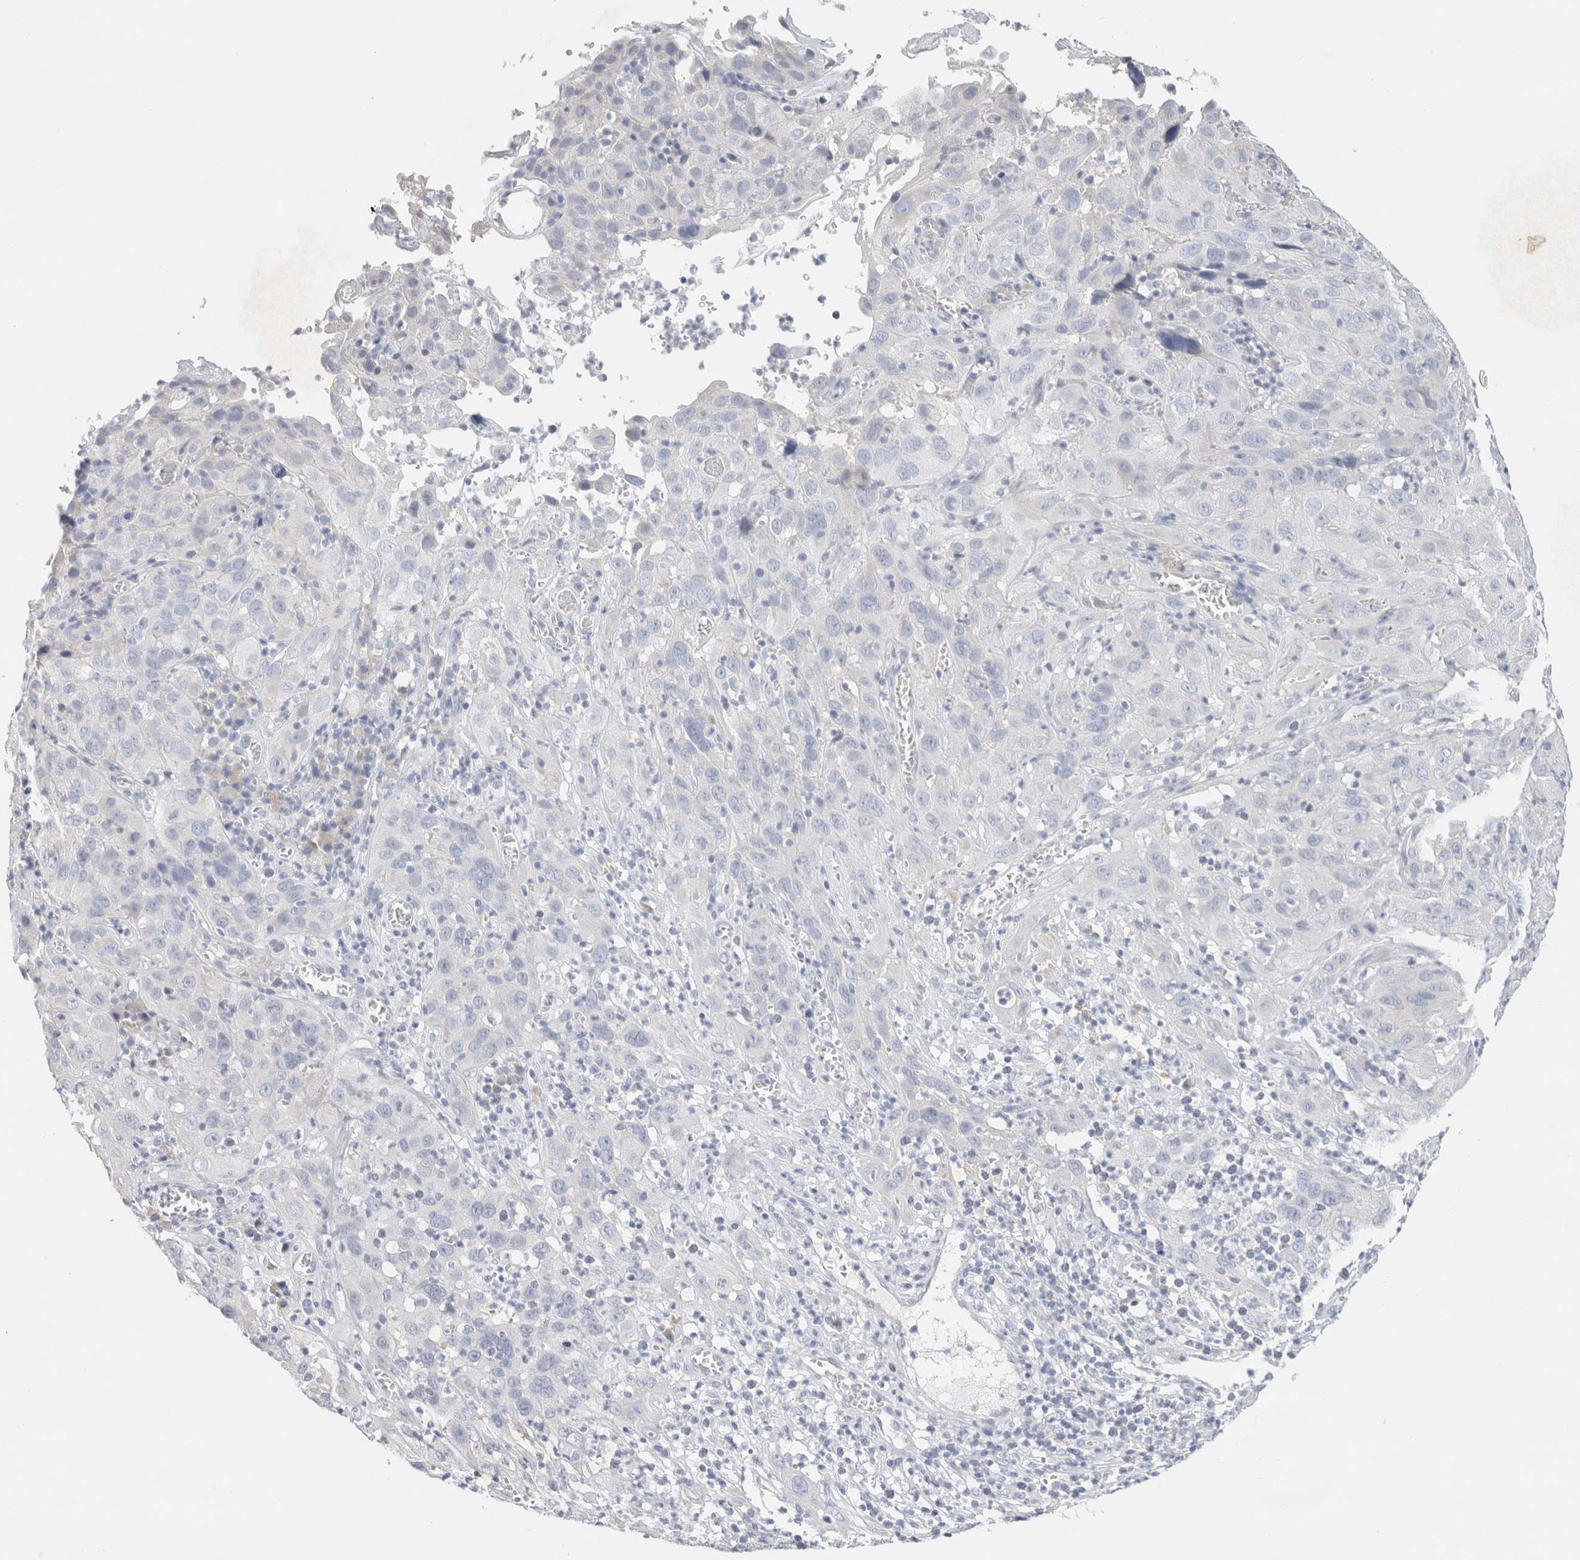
{"staining": {"intensity": "negative", "quantity": "none", "location": "none"}, "tissue": "cervical cancer", "cell_type": "Tumor cells", "image_type": "cancer", "snomed": [{"axis": "morphology", "description": "Squamous cell carcinoma, NOS"}, {"axis": "topography", "description": "Cervix"}], "caption": "Human squamous cell carcinoma (cervical) stained for a protein using IHC shows no expression in tumor cells.", "gene": "NEFM", "patient": {"sex": "female", "age": 32}}